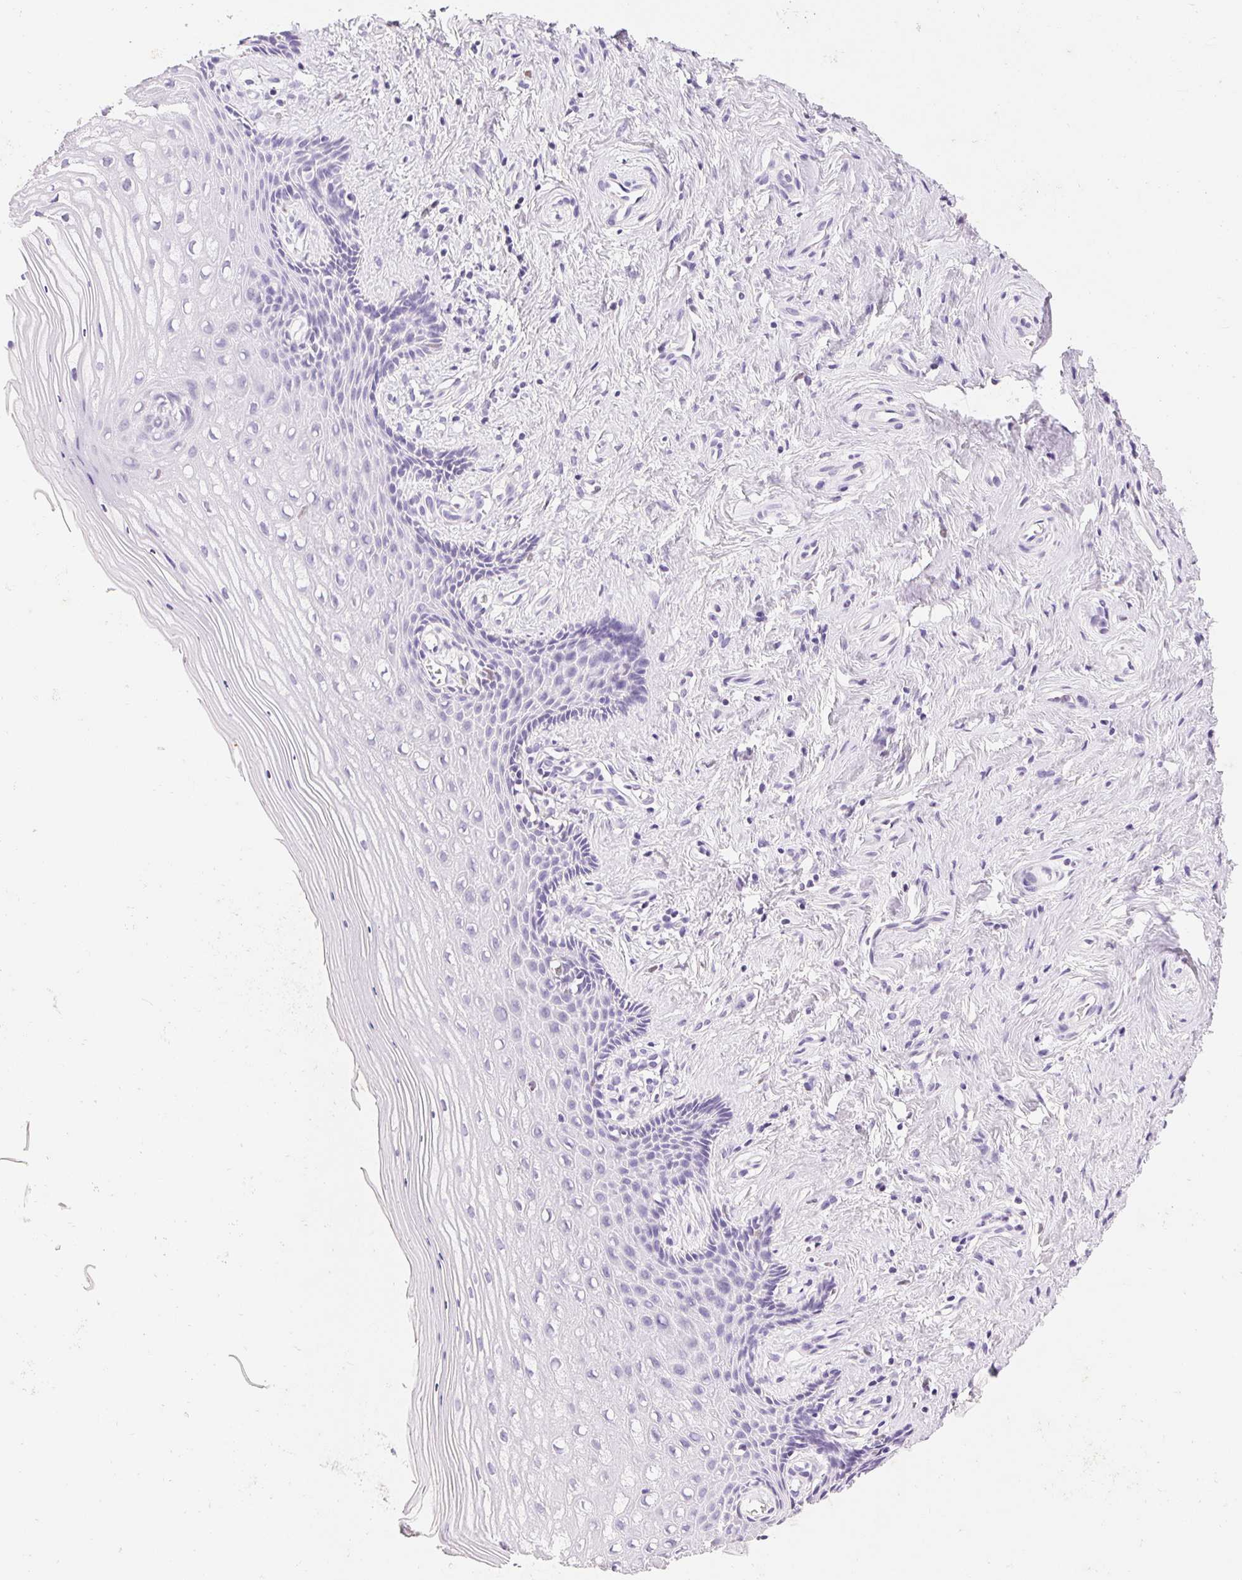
{"staining": {"intensity": "negative", "quantity": "none", "location": "none"}, "tissue": "vagina", "cell_type": "Squamous epithelial cells", "image_type": "normal", "snomed": [{"axis": "morphology", "description": "Normal tissue, NOS"}, {"axis": "topography", "description": "Vagina"}], "caption": "DAB immunohistochemical staining of unremarkable vagina demonstrates no significant positivity in squamous epithelial cells.", "gene": "ASGR2", "patient": {"sex": "female", "age": 42}}